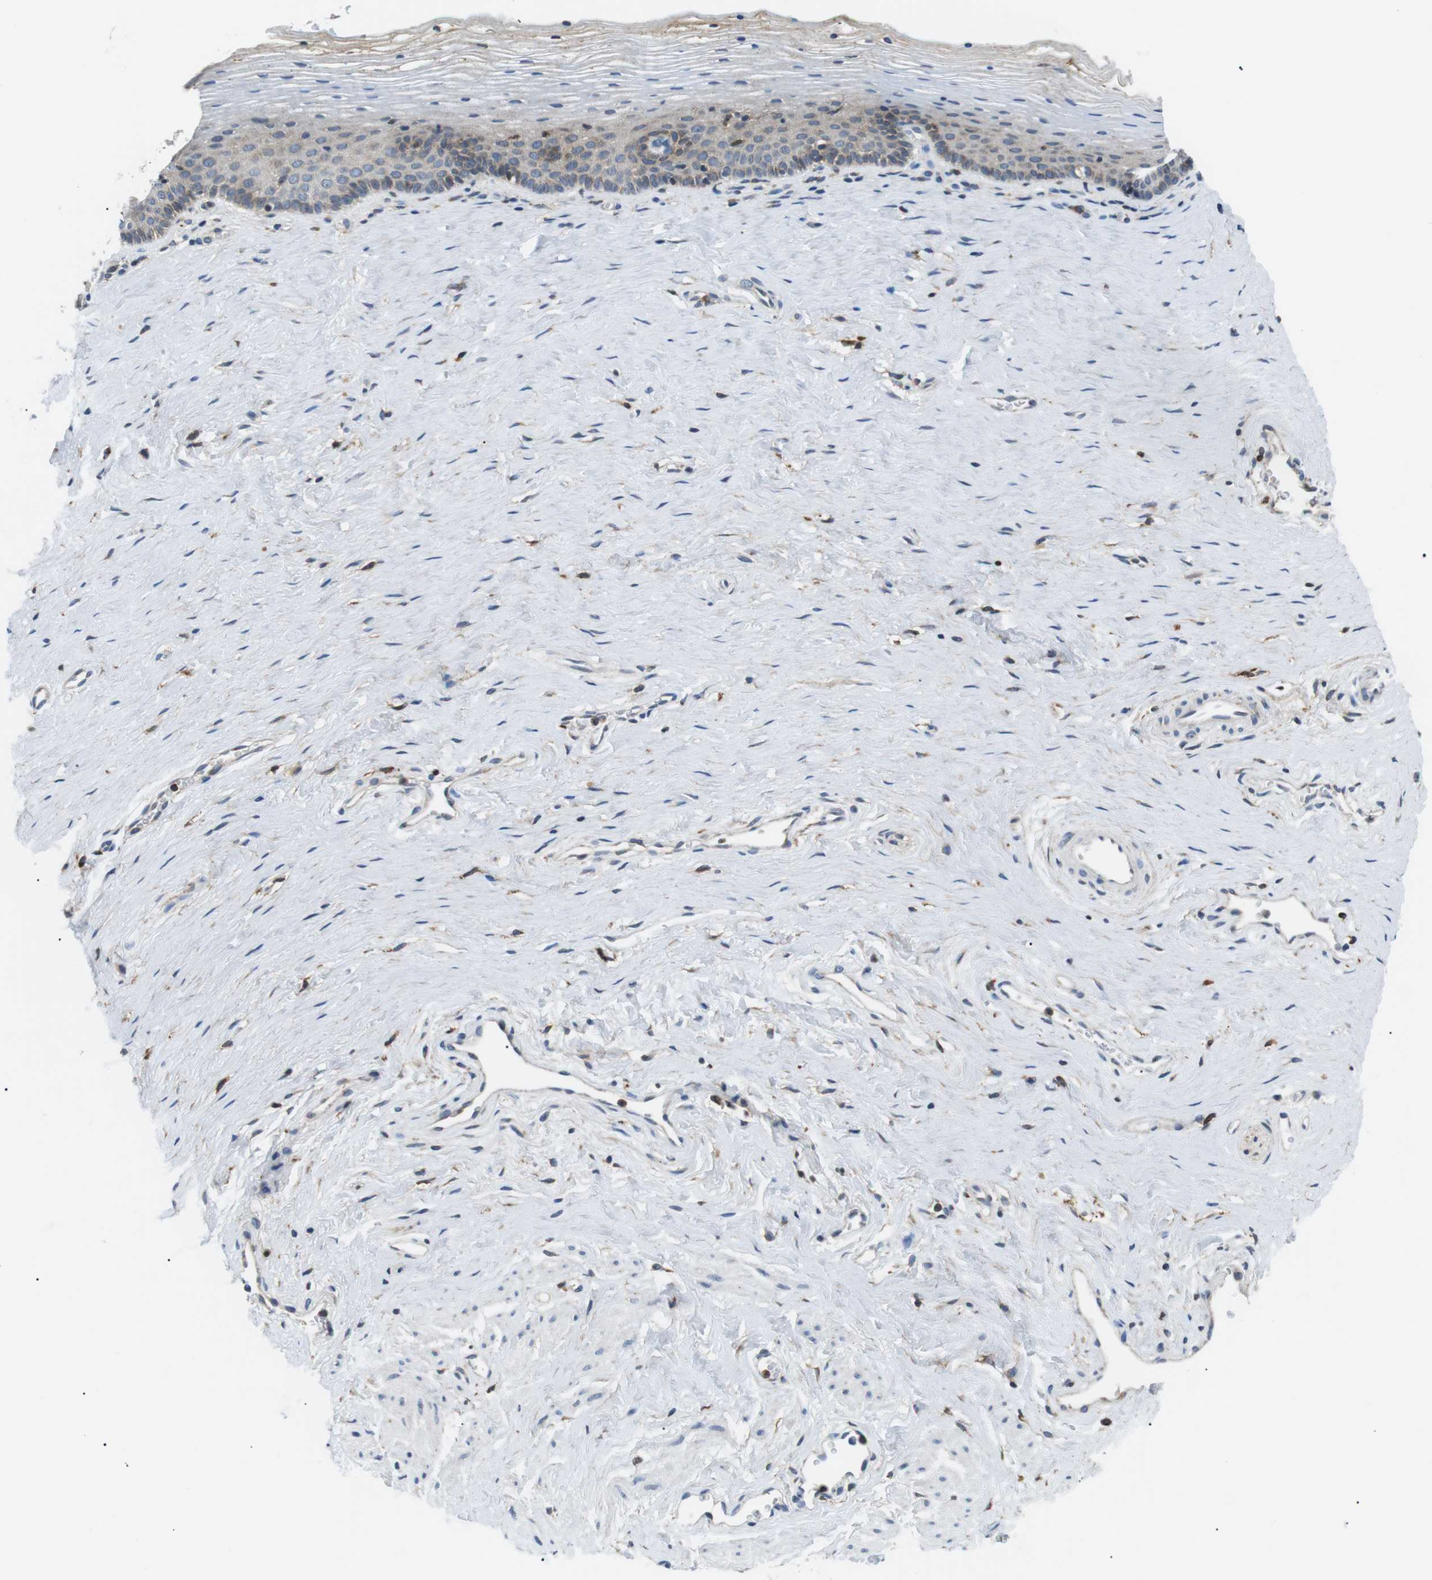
{"staining": {"intensity": "weak", "quantity": "<25%", "location": "cytoplasmic/membranous"}, "tissue": "vagina", "cell_type": "Squamous epithelial cells", "image_type": "normal", "snomed": [{"axis": "morphology", "description": "Normal tissue, NOS"}, {"axis": "topography", "description": "Vagina"}], "caption": "The photomicrograph reveals no staining of squamous epithelial cells in unremarkable vagina.", "gene": "RAB9A", "patient": {"sex": "female", "age": 32}}